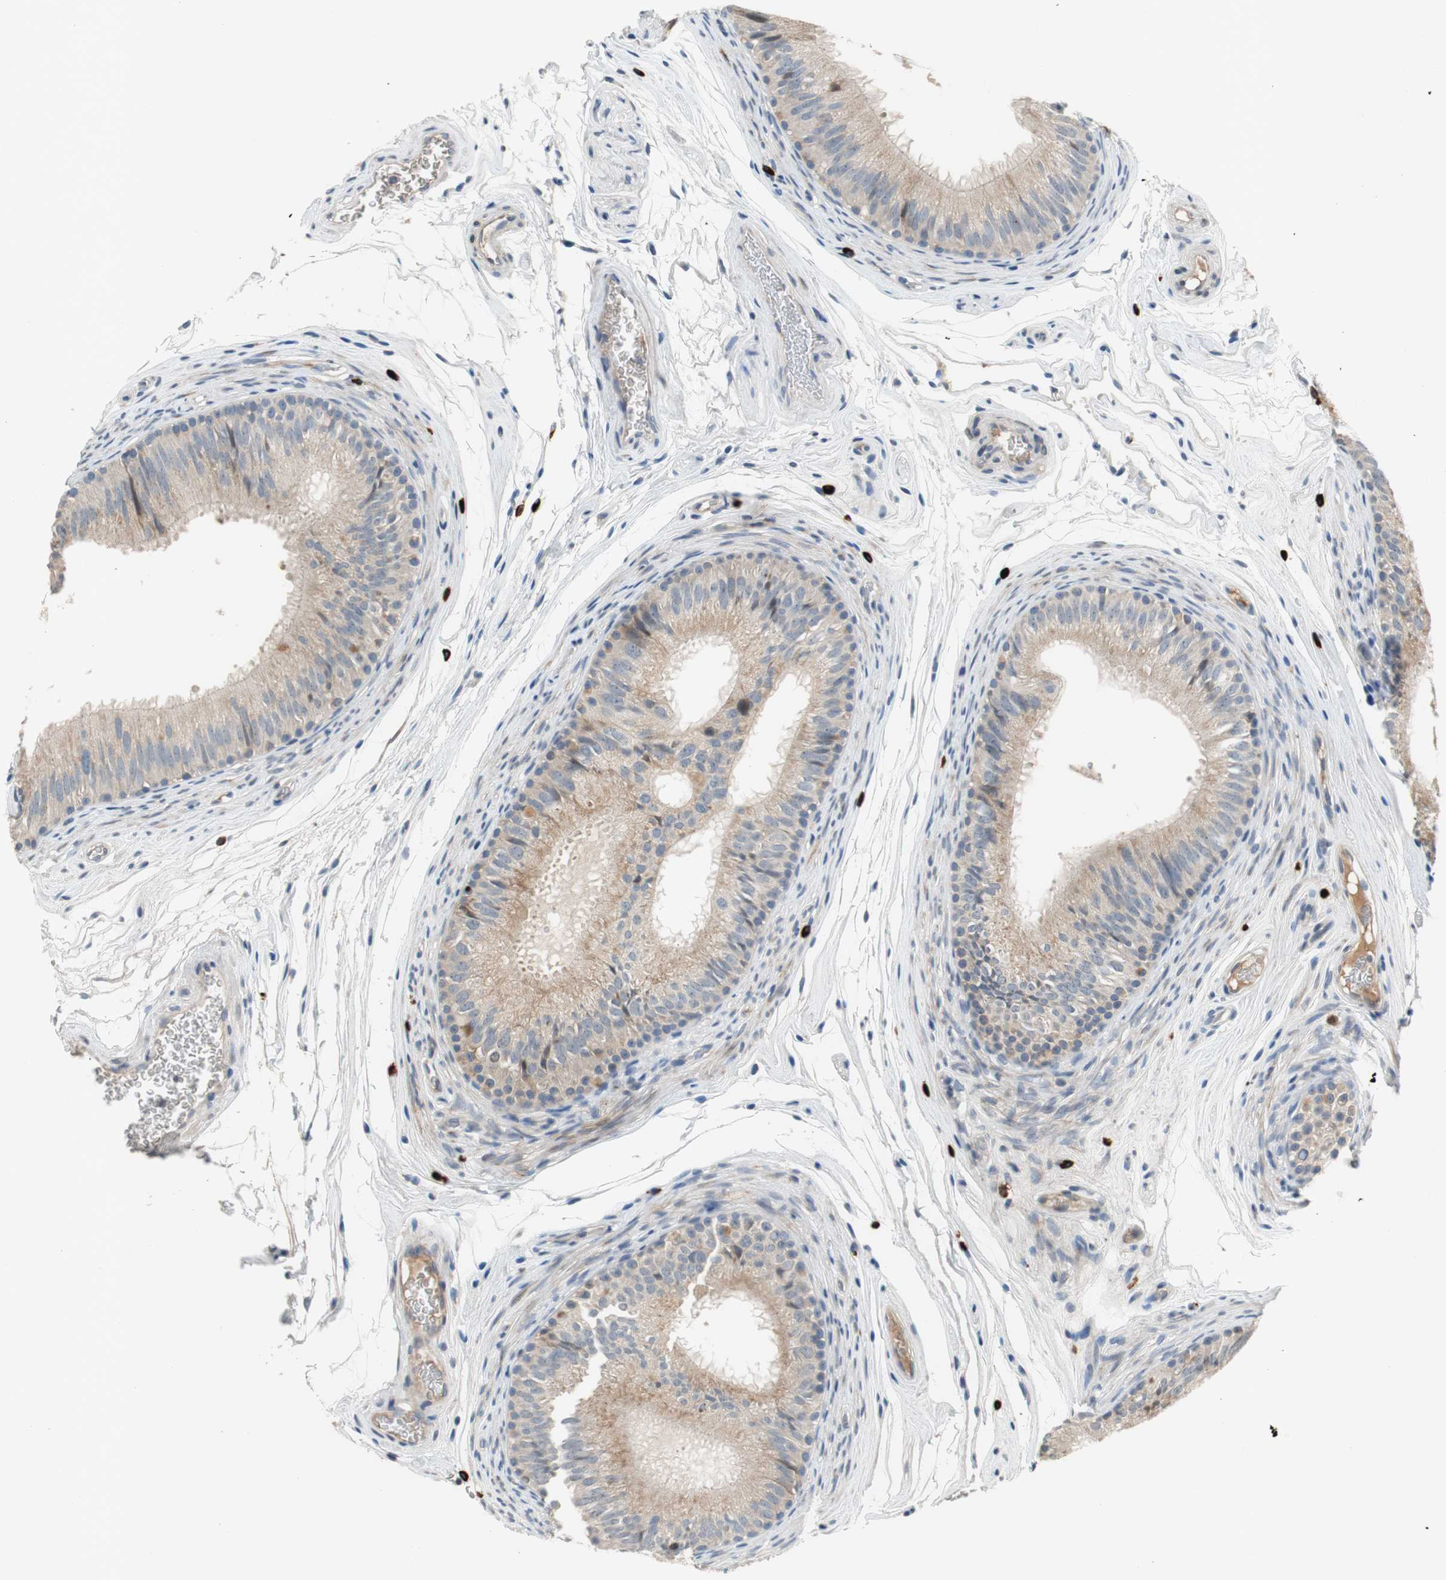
{"staining": {"intensity": "weak", "quantity": "25%-75%", "location": "cytoplasmic/membranous"}, "tissue": "epididymis", "cell_type": "Glandular cells", "image_type": "normal", "snomed": [{"axis": "morphology", "description": "Normal tissue, NOS"}, {"axis": "topography", "description": "Epididymis"}], "caption": "This photomicrograph exhibits immunohistochemistry staining of benign human epididymis, with low weak cytoplasmic/membranous expression in about 25%-75% of glandular cells.", "gene": "COL12A1", "patient": {"sex": "male", "age": 36}}